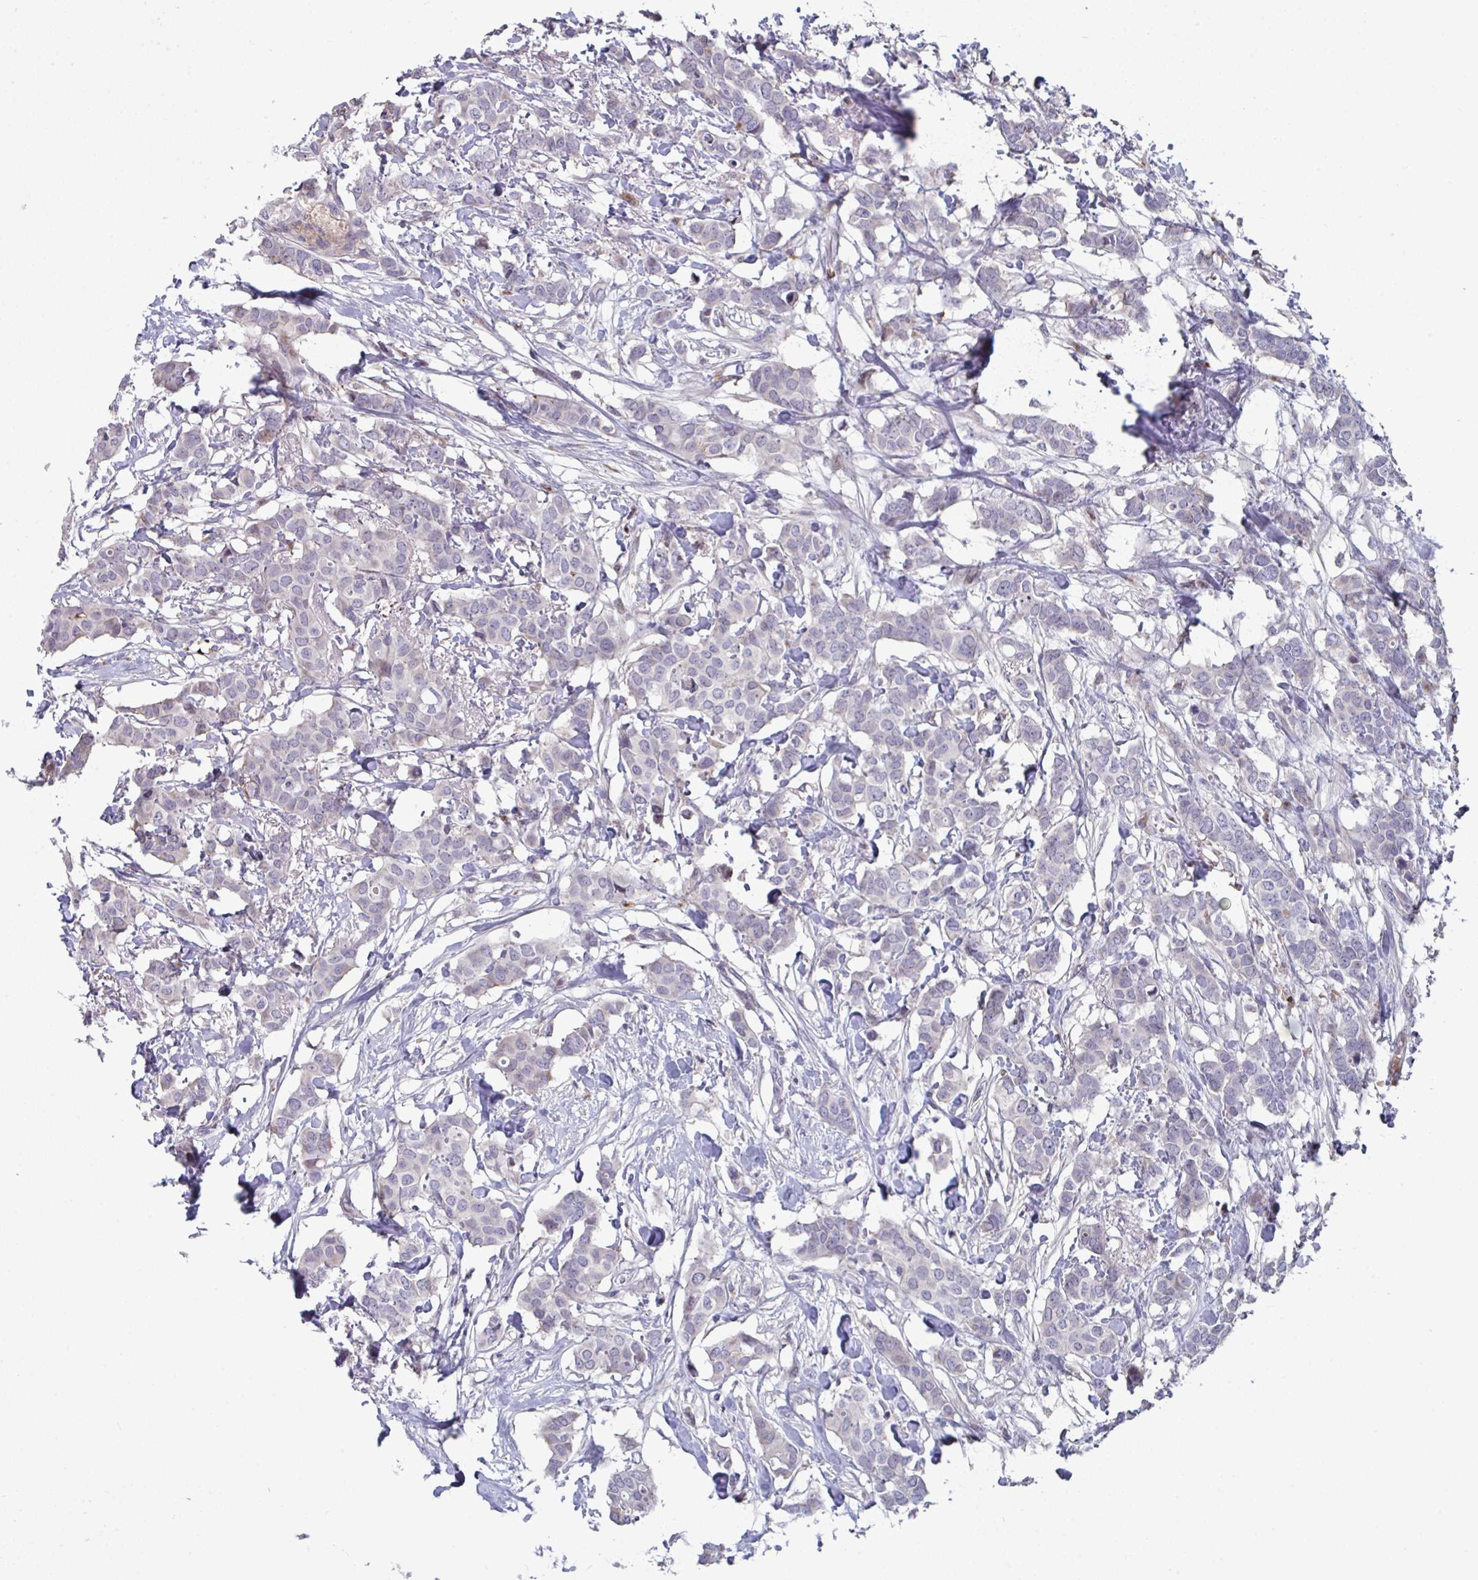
{"staining": {"intensity": "negative", "quantity": "none", "location": "none"}, "tissue": "breast cancer", "cell_type": "Tumor cells", "image_type": "cancer", "snomed": [{"axis": "morphology", "description": "Duct carcinoma"}, {"axis": "topography", "description": "Breast"}], "caption": "Tumor cells are negative for brown protein staining in breast infiltrating ductal carcinoma.", "gene": "AOC2", "patient": {"sex": "female", "age": 62}}